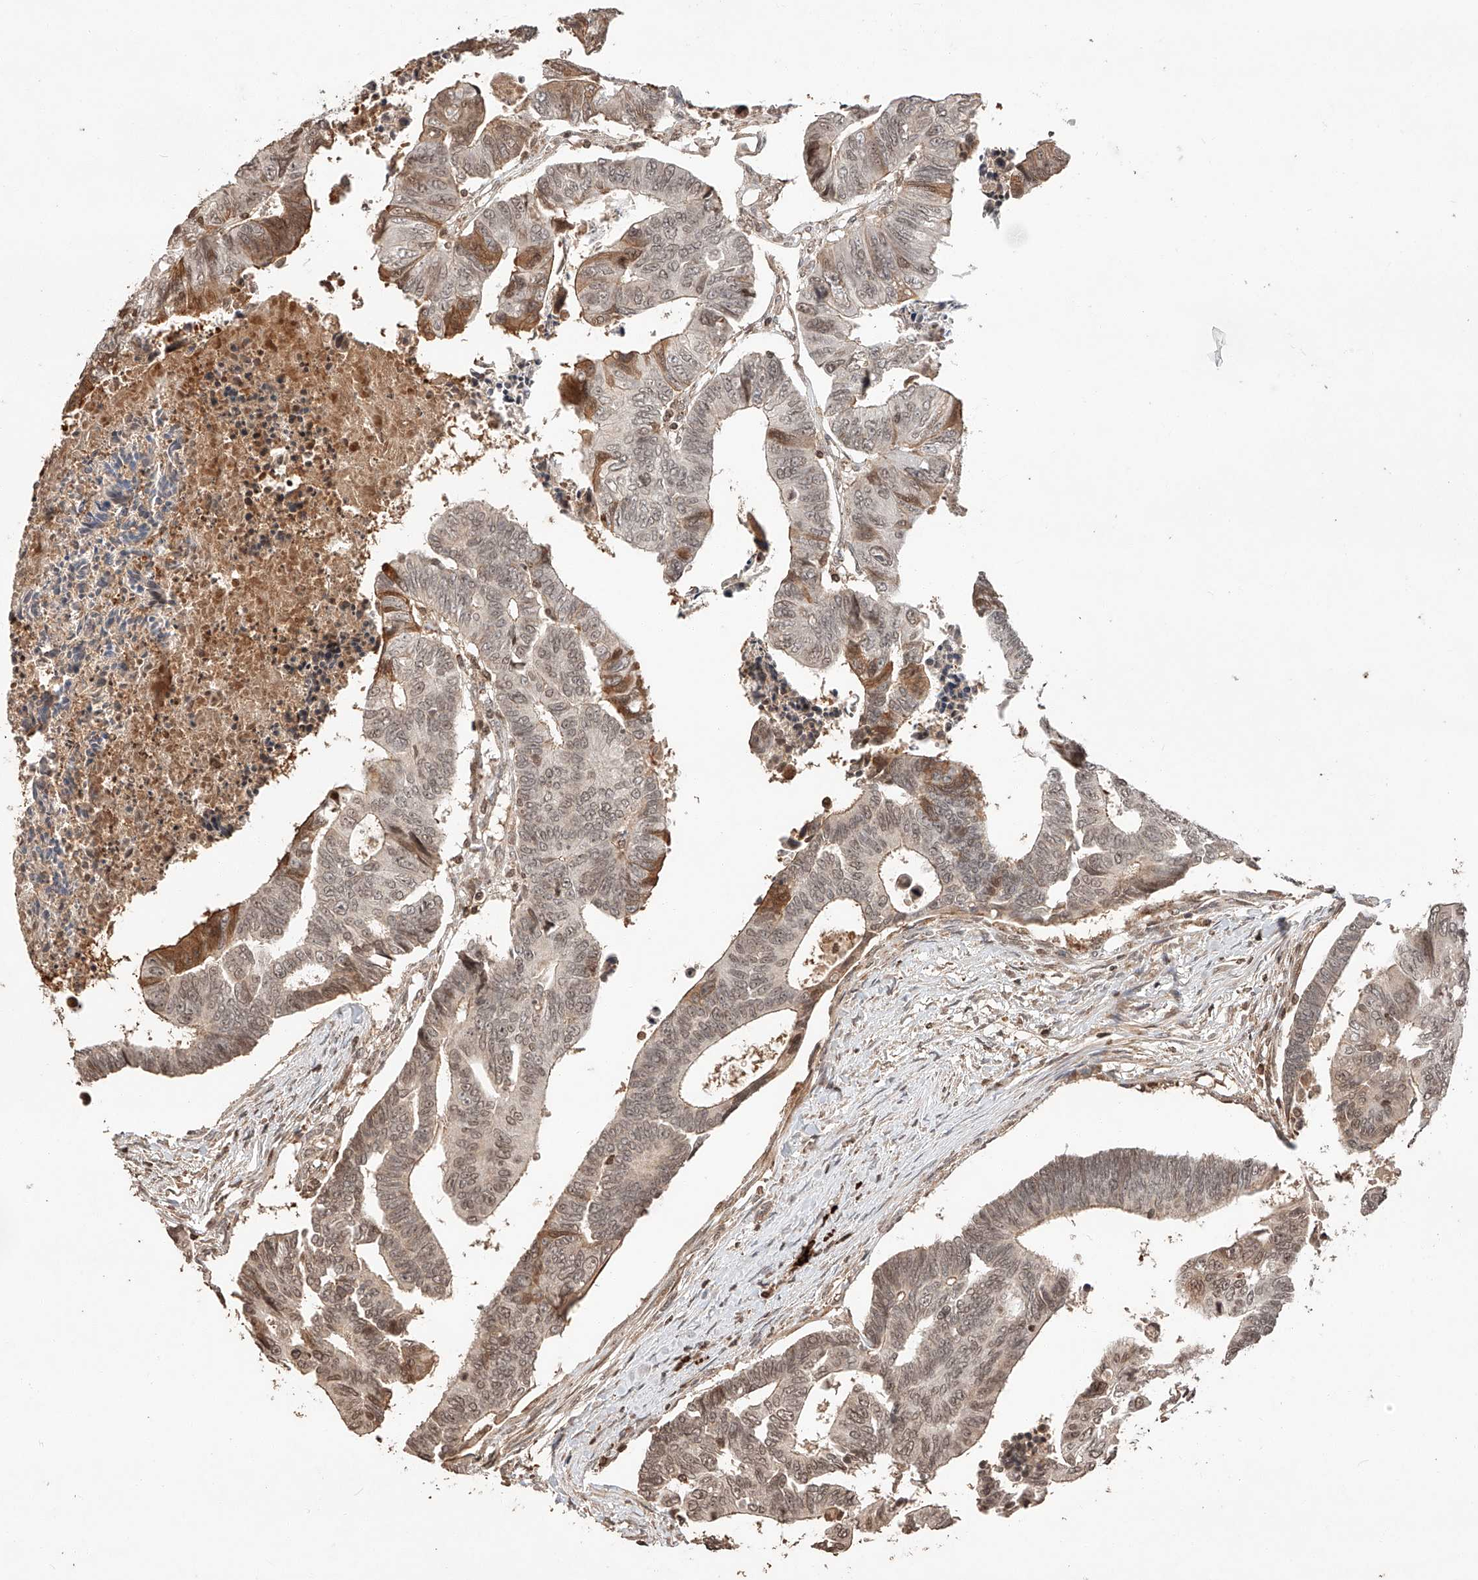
{"staining": {"intensity": "weak", "quantity": ">75%", "location": "cytoplasmic/membranous,nuclear"}, "tissue": "colorectal cancer", "cell_type": "Tumor cells", "image_type": "cancer", "snomed": [{"axis": "morphology", "description": "Adenocarcinoma, NOS"}, {"axis": "topography", "description": "Rectum"}], "caption": "Tumor cells exhibit low levels of weak cytoplasmic/membranous and nuclear staining in approximately >75% of cells in human colorectal adenocarcinoma.", "gene": "ARHGAP33", "patient": {"sex": "female", "age": 65}}